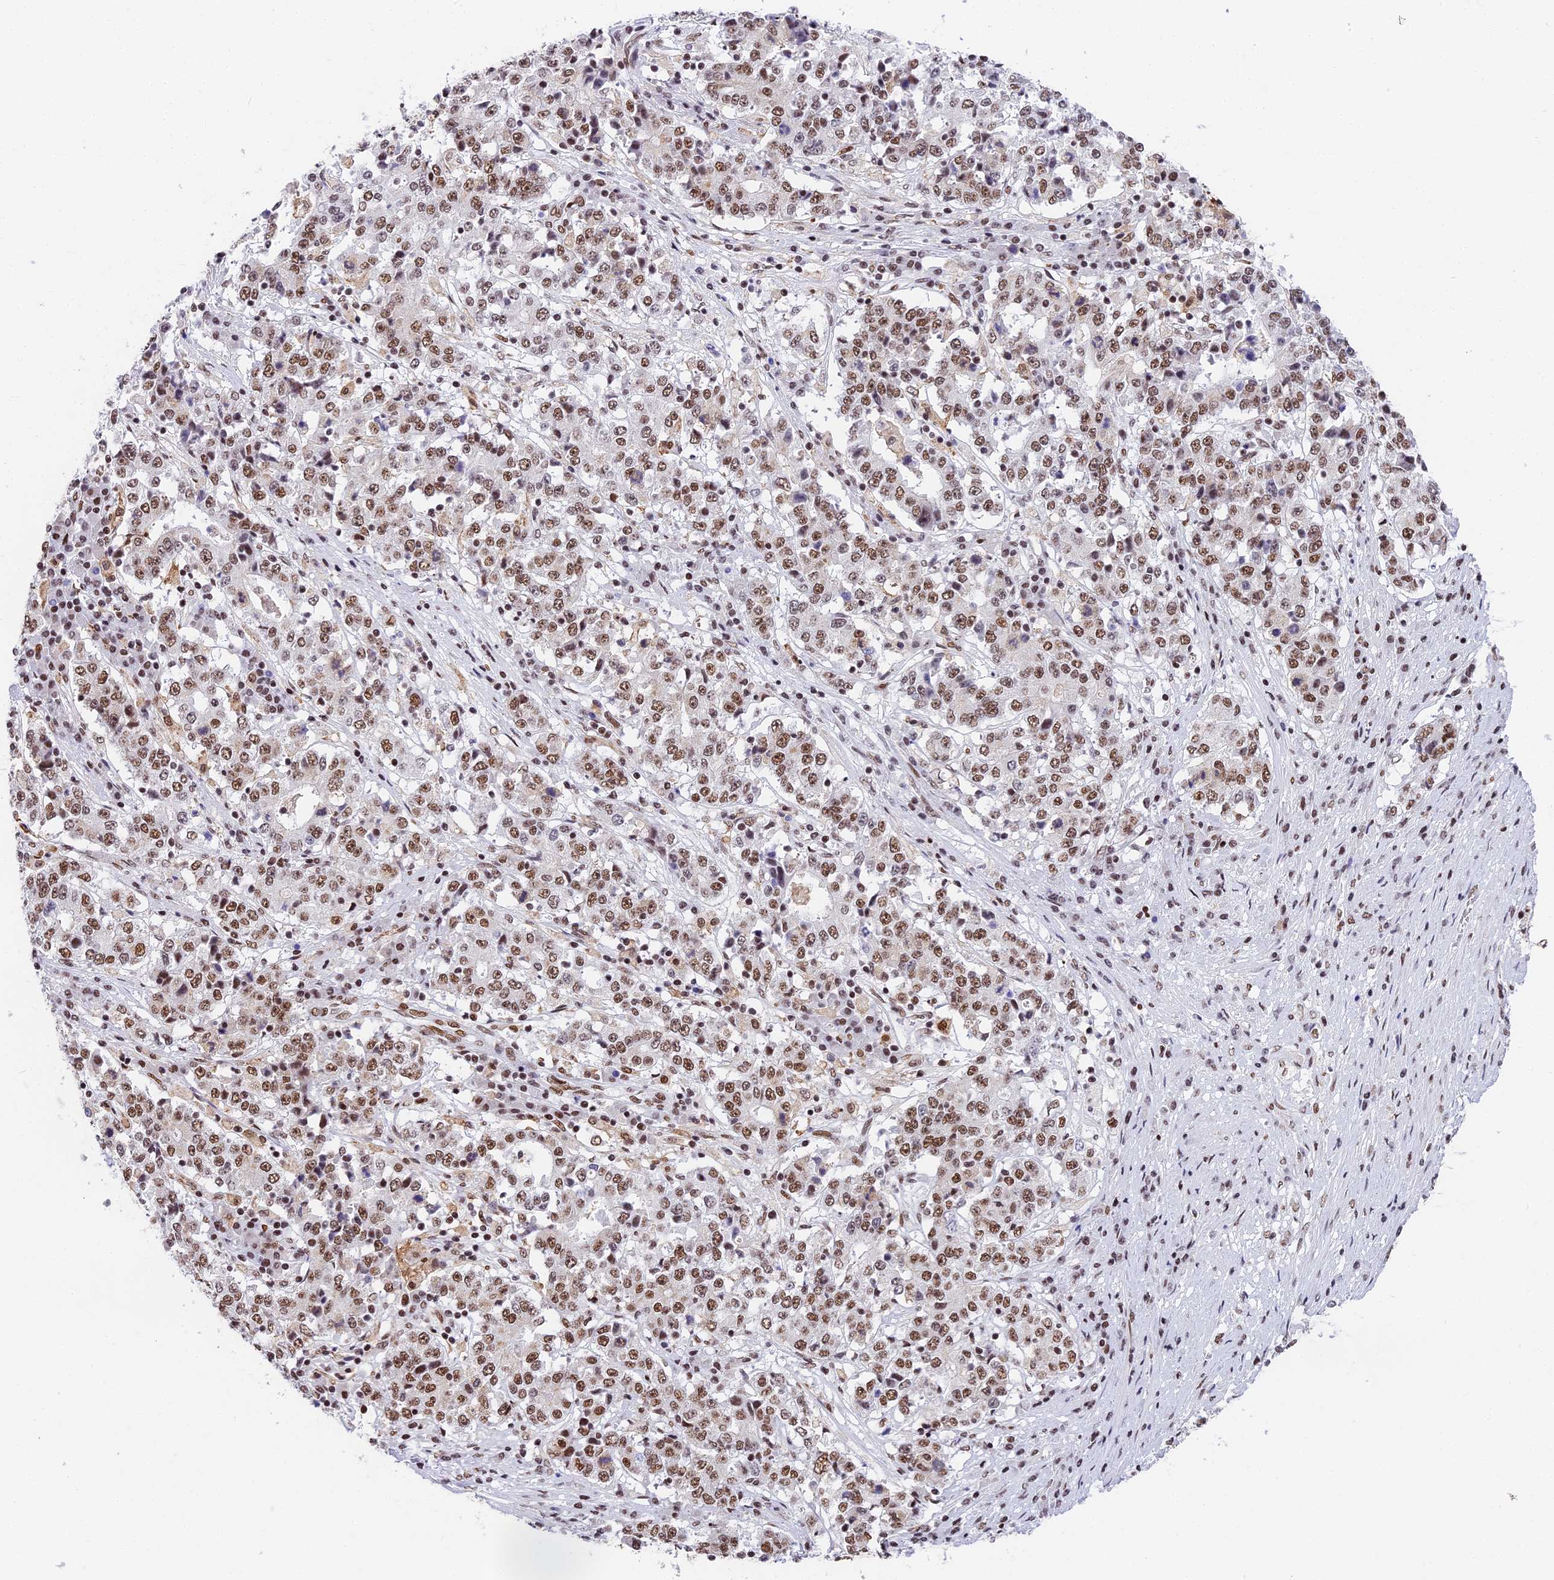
{"staining": {"intensity": "moderate", "quantity": ">75%", "location": "nuclear"}, "tissue": "stomach cancer", "cell_type": "Tumor cells", "image_type": "cancer", "snomed": [{"axis": "morphology", "description": "Adenocarcinoma, NOS"}, {"axis": "topography", "description": "Stomach"}], "caption": "Tumor cells display medium levels of moderate nuclear positivity in about >75% of cells in stomach cancer (adenocarcinoma). (DAB (3,3'-diaminobenzidine) IHC, brown staining for protein, blue staining for nuclei).", "gene": "SBNO1", "patient": {"sex": "male", "age": 59}}